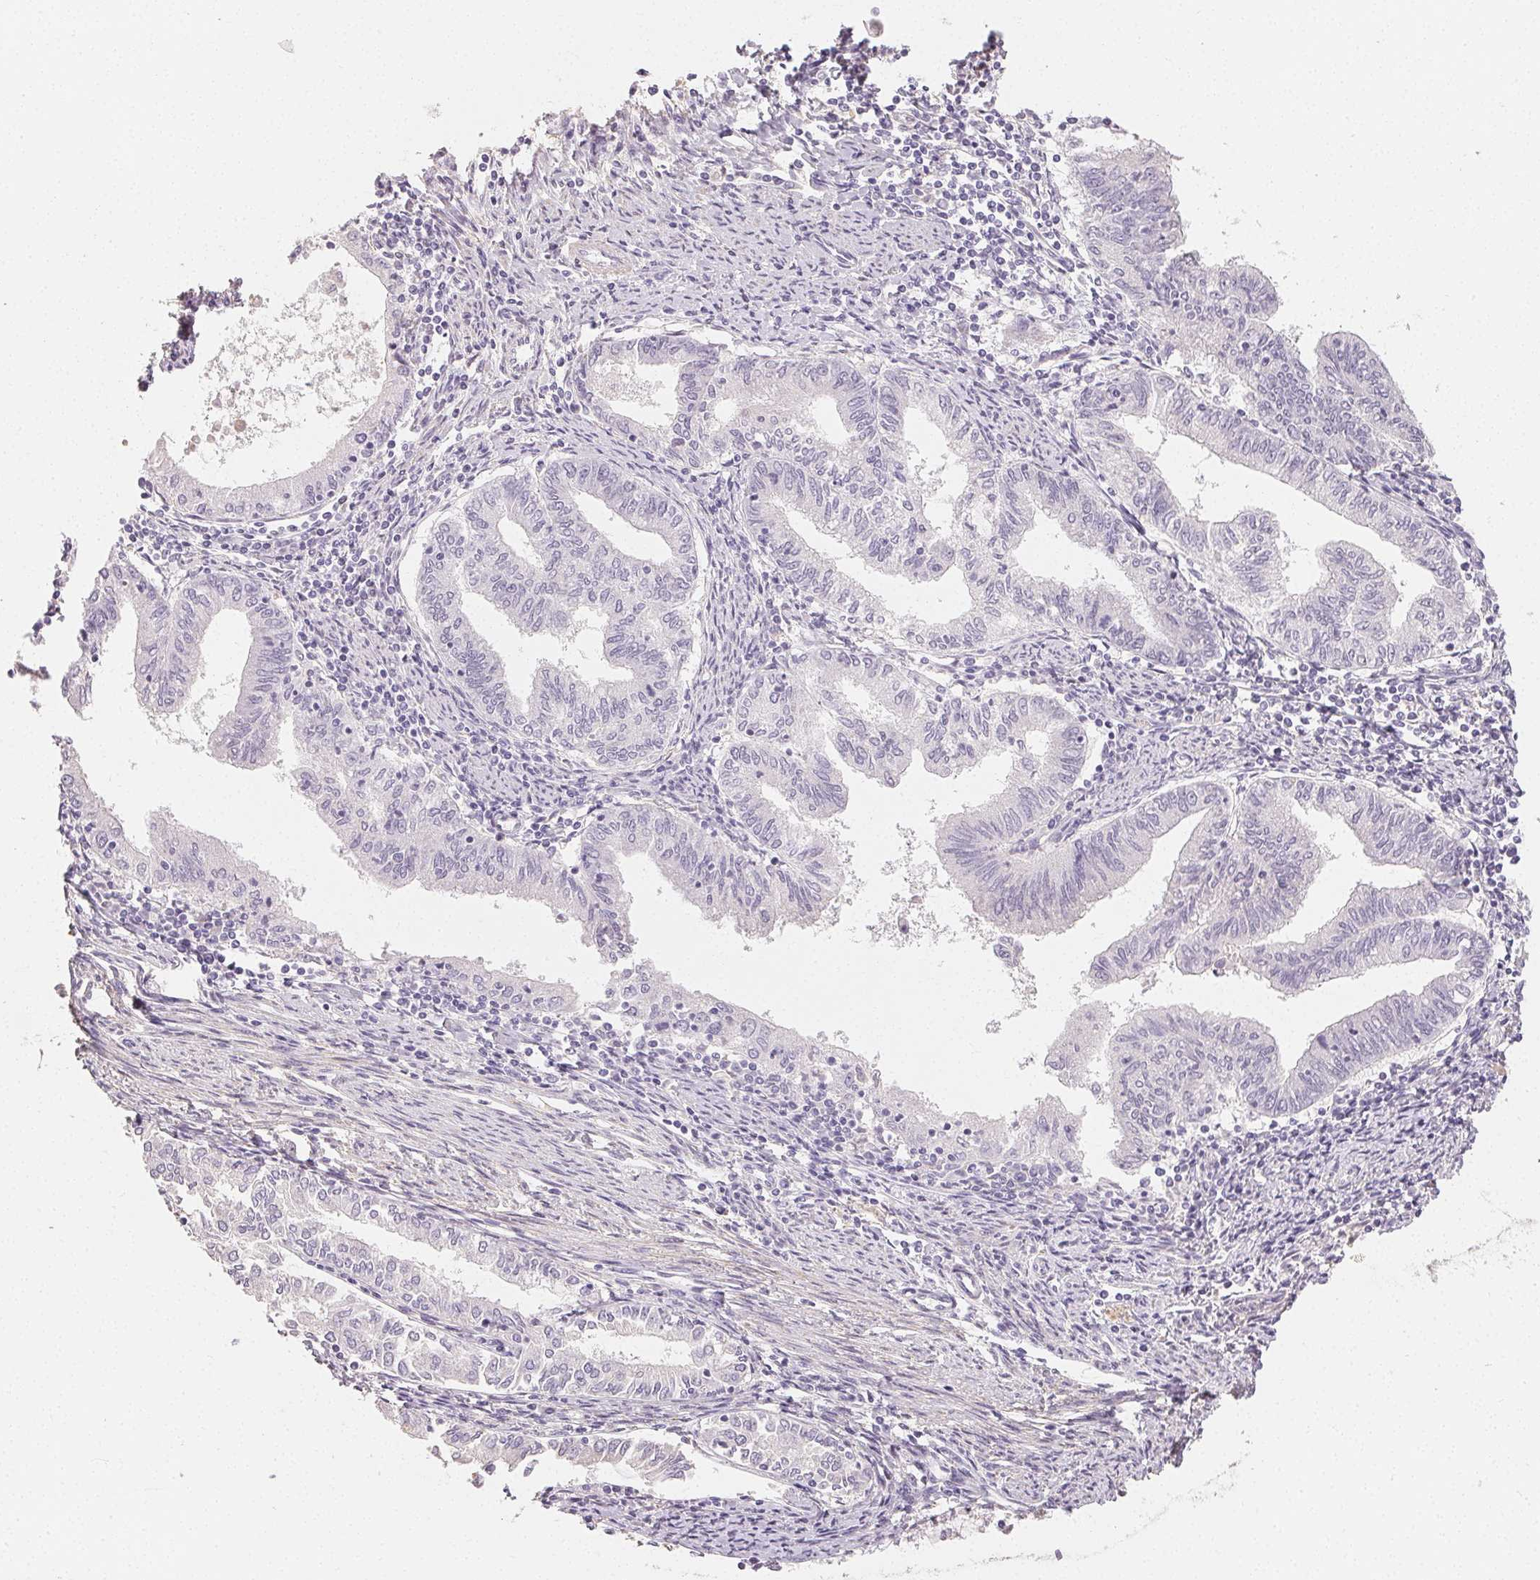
{"staining": {"intensity": "negative", "quantity": "none", "location": "none"}, "tissue": "endometrial cancer", "cell_type": "Tumor cells", "image_type": "cancer", "snomed": [{"axis": "morphology", "description": "Adenocarcinoma, NOS"}, {"axis": "topography", "description": "Endometrium"}], "caption": "Micrograph shows no protein positivity in tumor cells of endometrial cancer tissue.", "gene": "TMEM174", "patient": {"sex": "female", "age": 79}}